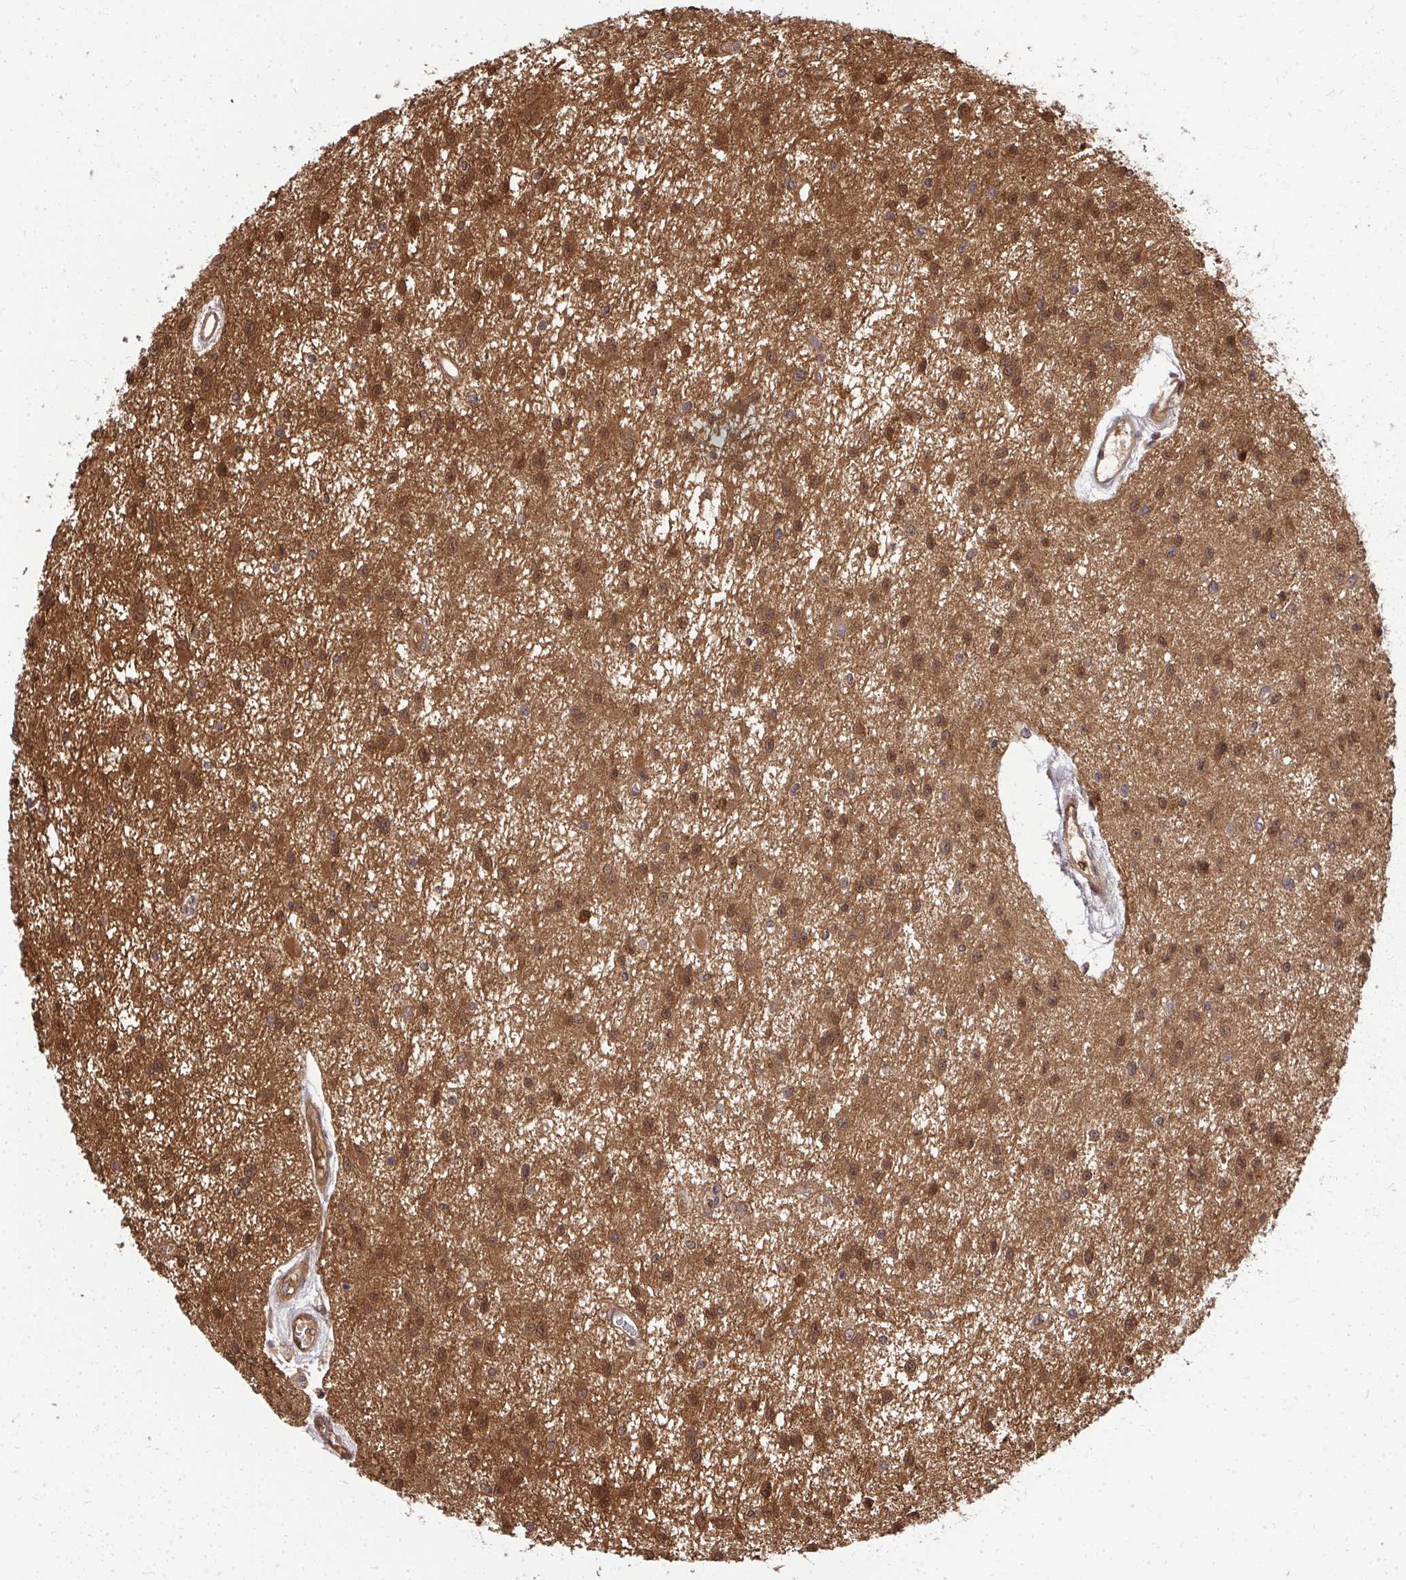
{"staining": {"intensity": "moderate", "quantity": ">75%", "location": "cytoplasmic/membranous,nuclear"}, "tissue": "glioma", "cell_type": "Tumor cells", "image_type": "cancer", "snomed": [{"axis": "morphology", "description": "Glioma, malignant, Low grade"}, {"axis": "topography", "description": "Brain"}], "caption": "Malignant glioma (low-grade) stained for a protein shows moderate cytoplasmic/membranous and nuclear positivity in tumor cells.", "gene": "HDHD2", "patient": {"sex": "male", "age": 43}}